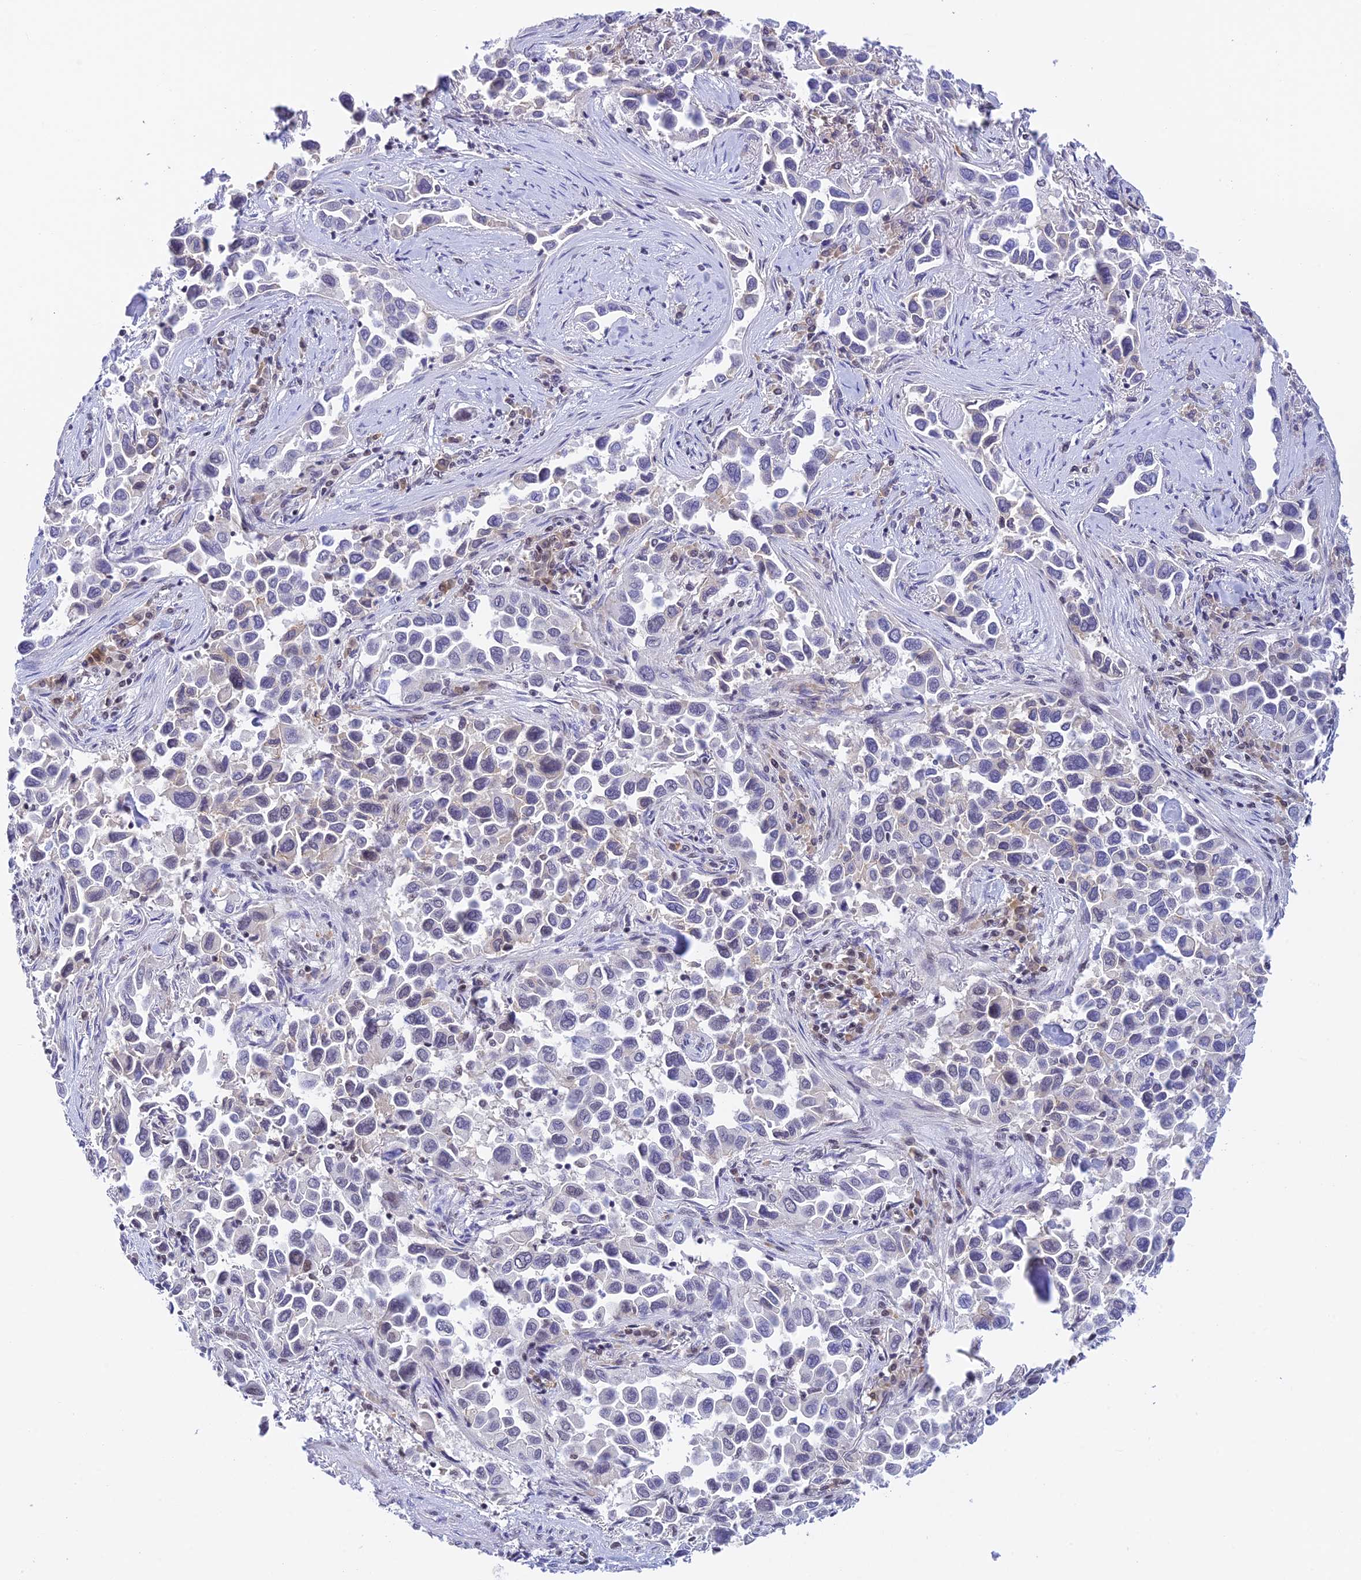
{"staining": {"intensity": "negative", "quantity": "none", "location": "none"}, "tissue": "lung cancer", "cell_type": "Tumor cells", "image_type": "cancer", "snomed": [{"axis": "morphology", "description": "Adenocarcinoma, NOS"}, {"axis": "topography", "description": "Lung"}], "caption": "This is a histopathology image of immunohistochemistry (IHC) staining of lung cancer, which shows no staining in tumor cells.", "gene": "THAP11", "patient": {"sex": "female", "age": 76}}